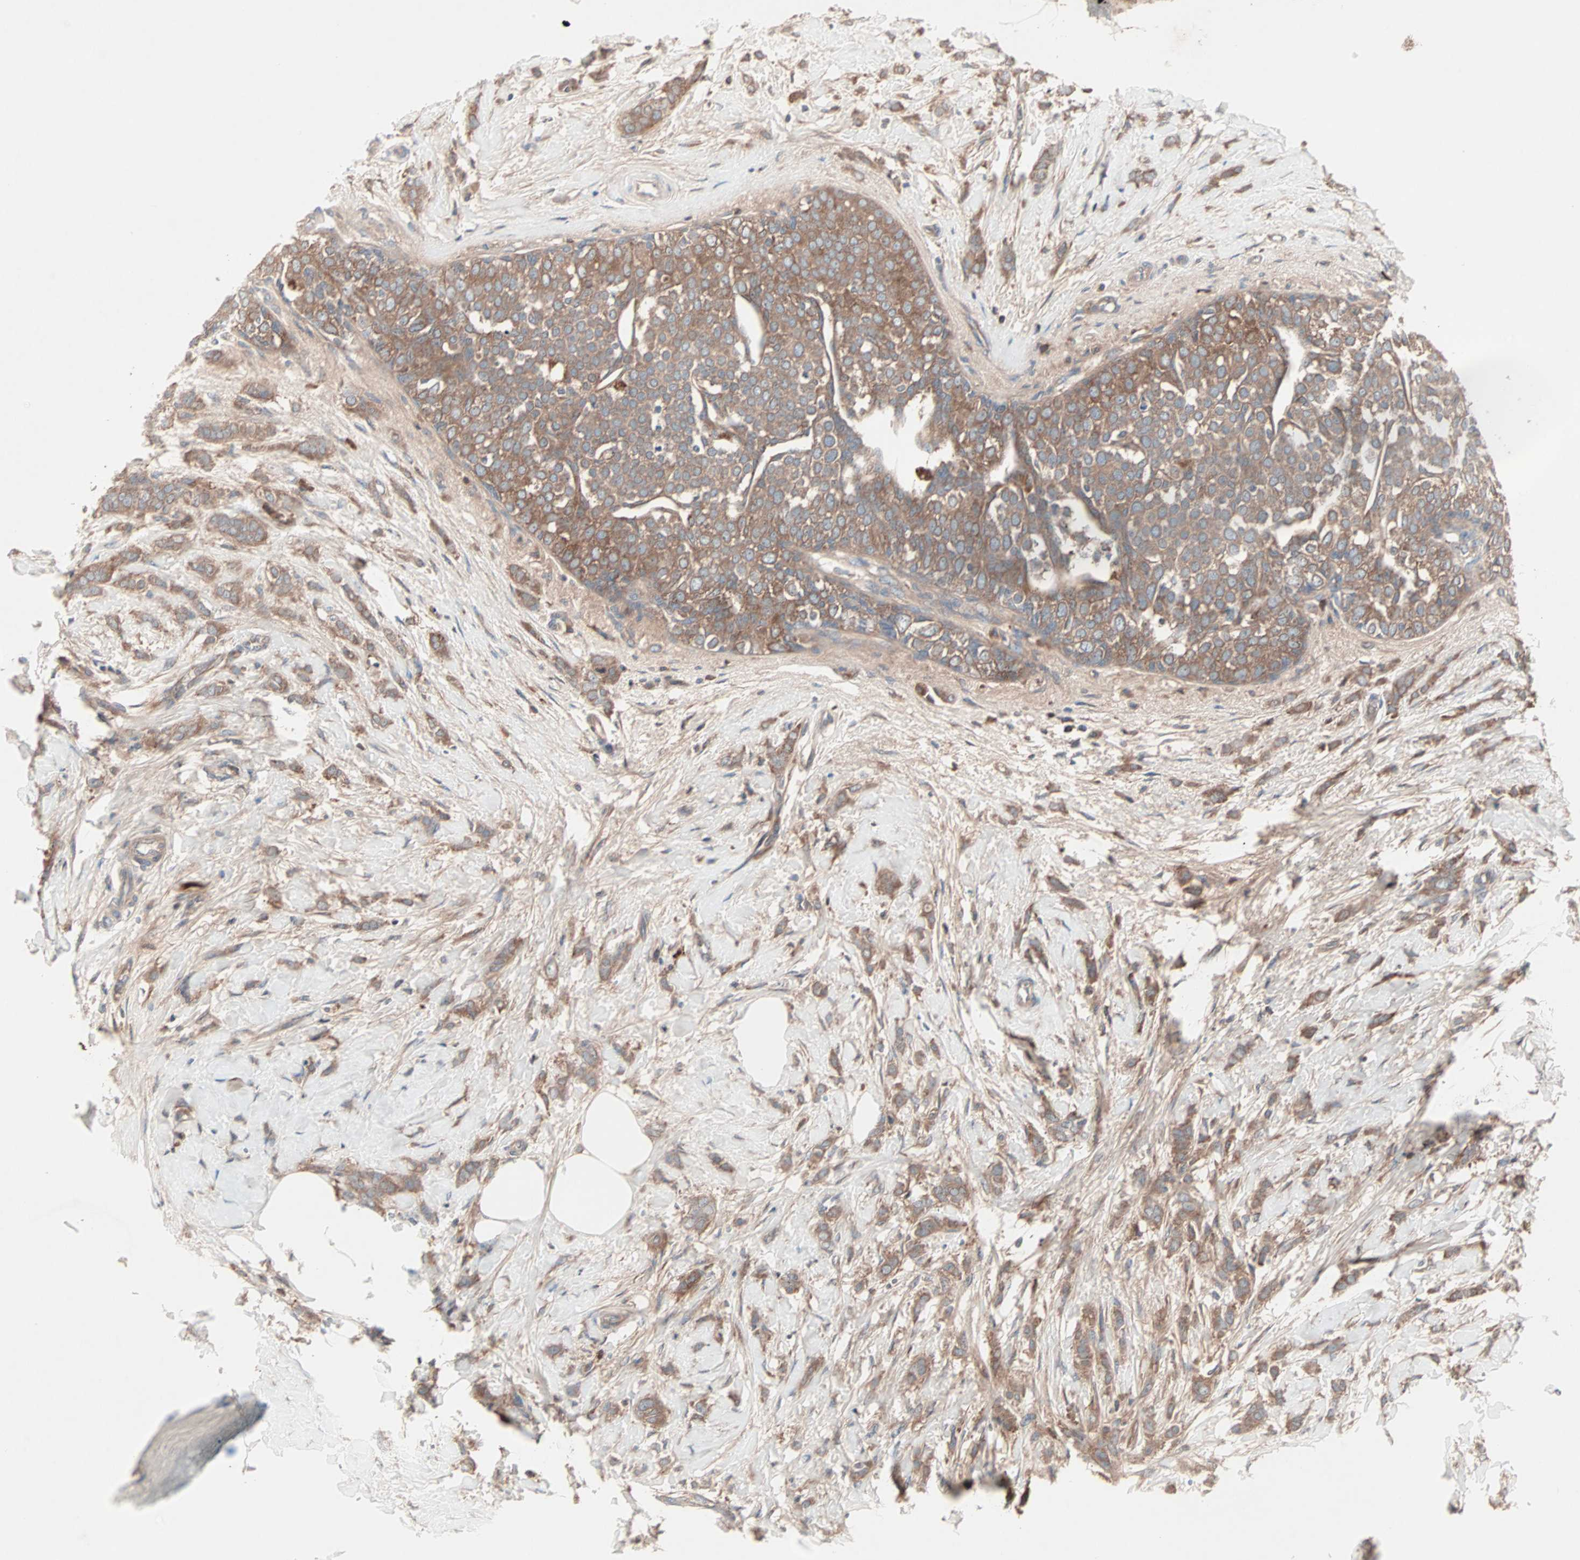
{"staining": {"intensity": "moderate", "quantity": ">75%", "location": "cytoplasmic/membranous"}, "tissue": "breast cancer", "cell_type": "Tumor cells", "image_type": "cancer", "snomed": [{"axis": "morphology", "description": "Lobular carcinoma, in situ"}, {"axis": "morphology", "description": "Lobular carcinoma"}, {"axis": "topography", "description": "Breast"}], "caption": "Moderate cytoplasmic/membranous positivity for a protein is seen in approximately >75% of tumor cells of lobular carcinoma (breast) using immunohistochemistry (IHC).", "gene": "CAD", "patient": {"sex": "female", "age": 41}}